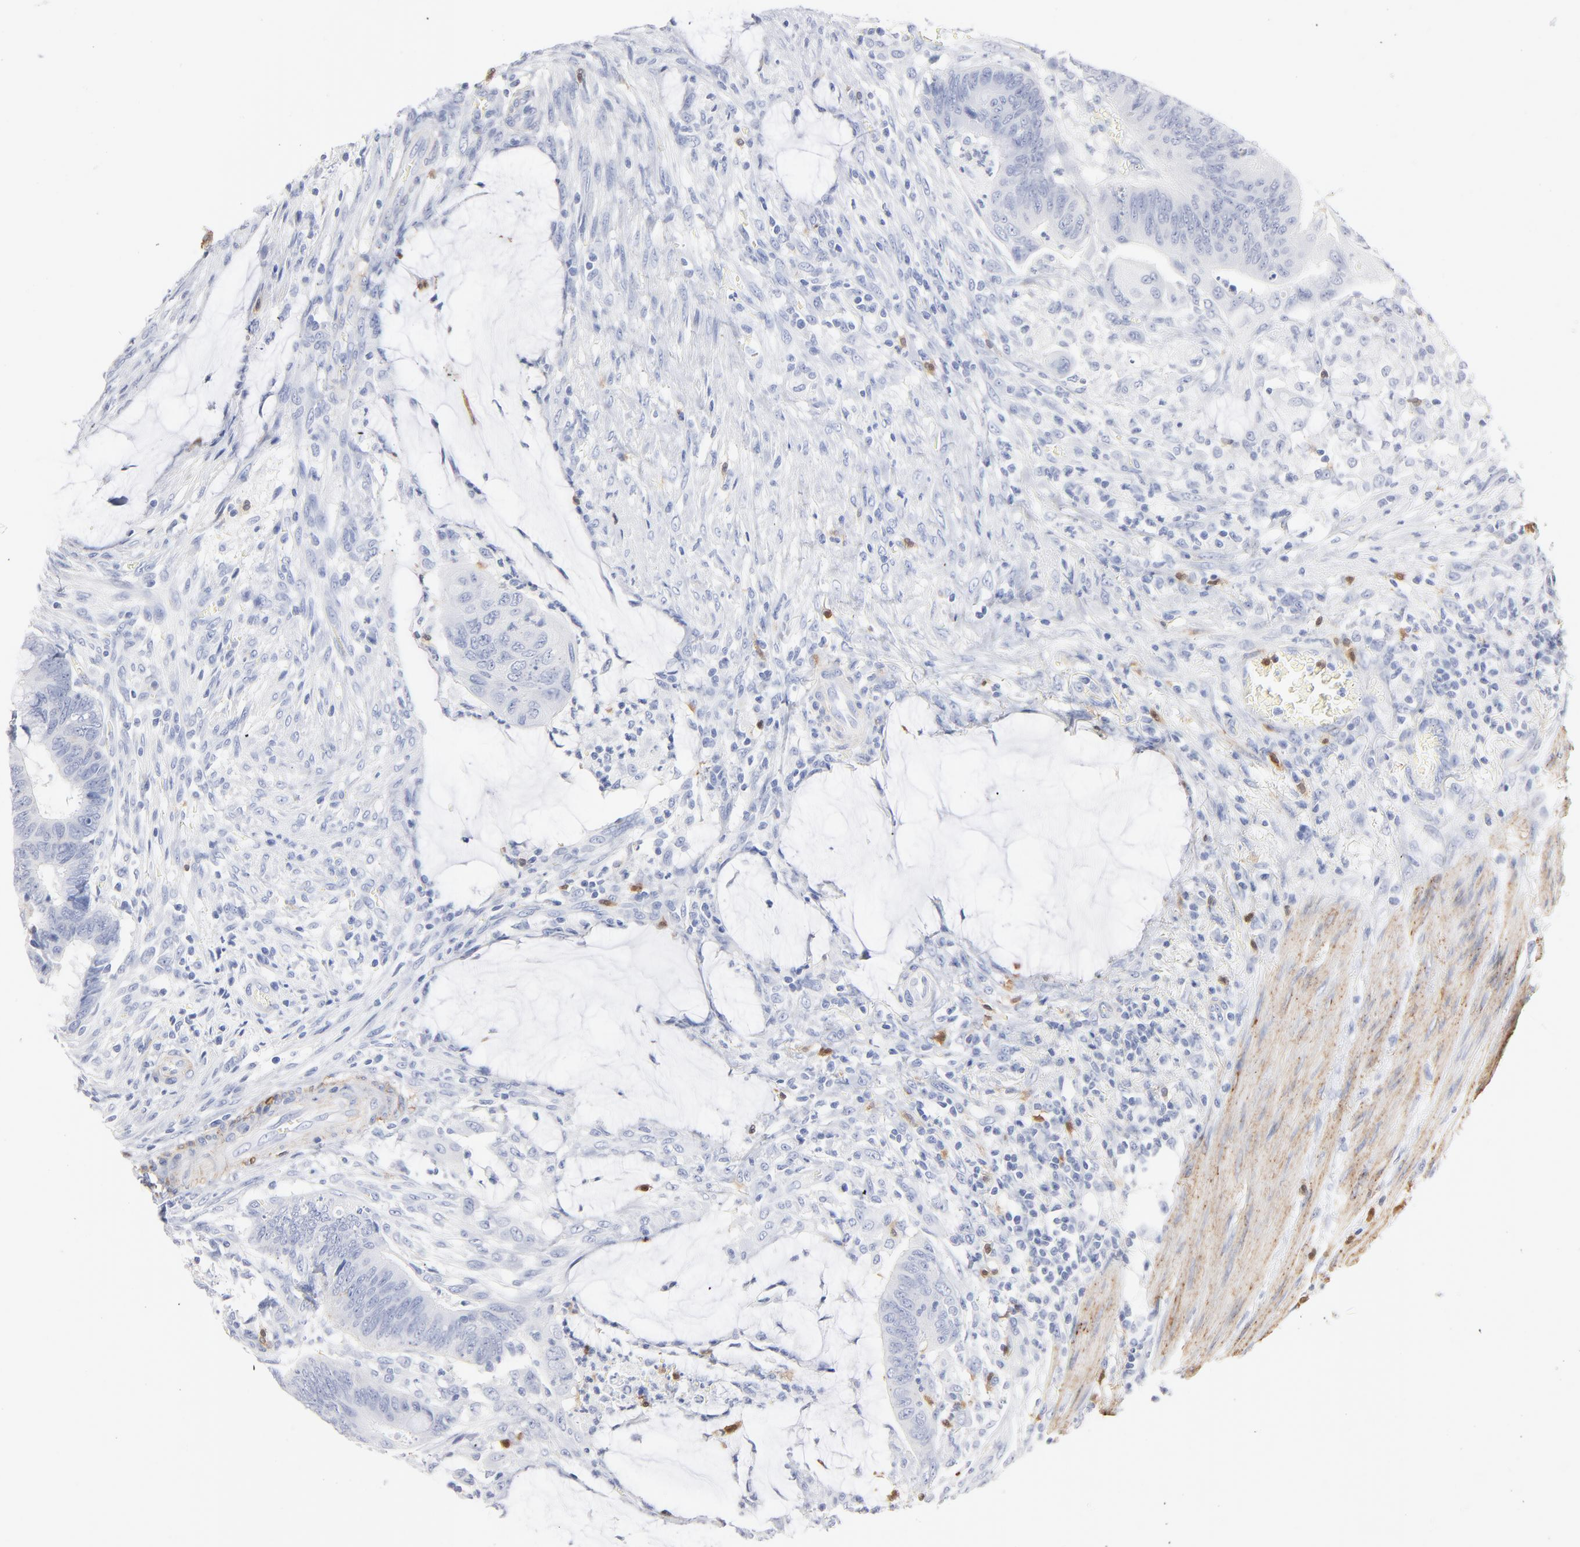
{"staining": {"intensity": "negative", "quantity": "none", "location": "none"}, "tissue": "colorectal cancer", "cell_type": "Tumor cells", "image_type": "cancer", "snomed": [{"axis": "morphology", "description": "Normal tissue, NOS"}, {"axis": "morphology", "description": "Adenocarcinoma, NOS"}, {"axis": "topography", "description": "Rectum"}], "caption": "Tumor cells show no significant expression in colorectal cancer.", "gene": "AGTR1", "patient": {"sex": "male", "age": 92}}